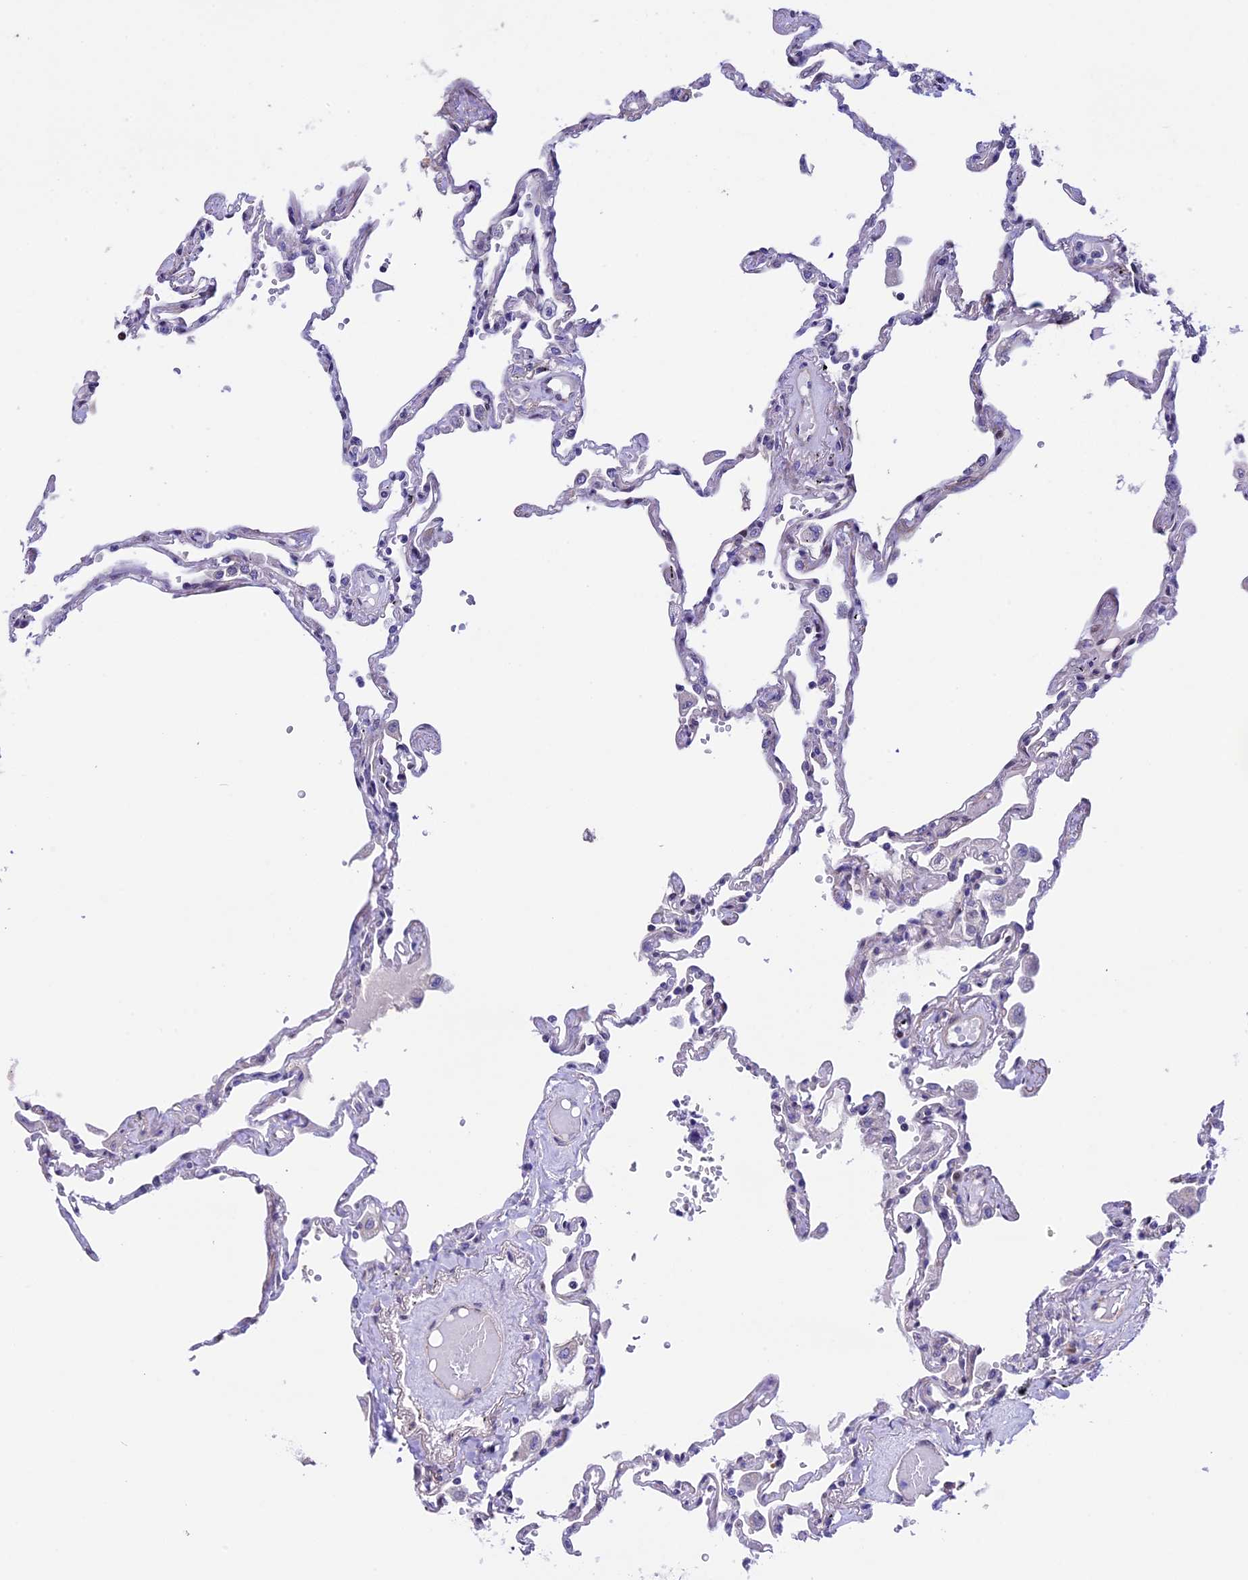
{"staining": {"intensity": "negative", "quantity": "none", "location": "none"}, "tissue": "lung", "cell_type": "Alveolar cells", "image_type": "normal", "snomed": [{"axis": "morphology", "description": "Normal tissue, NOS"}, {"axis": "topography", "description": "Lung"}], "caption": "Immunohistochemistry (IHC) micrograph of unremarkable lung: lung stained with DAB (3,3'-diaminobenzidine) shows no significant protein expression in alveolar cells. The staining is performed using DAB (3,3'-diaminobenzidine) brown chromogen with nuclei counter-stained in using hematoxylin.", "gene": "TMEM171", "patient": {"sex": "female", "age": 67}}